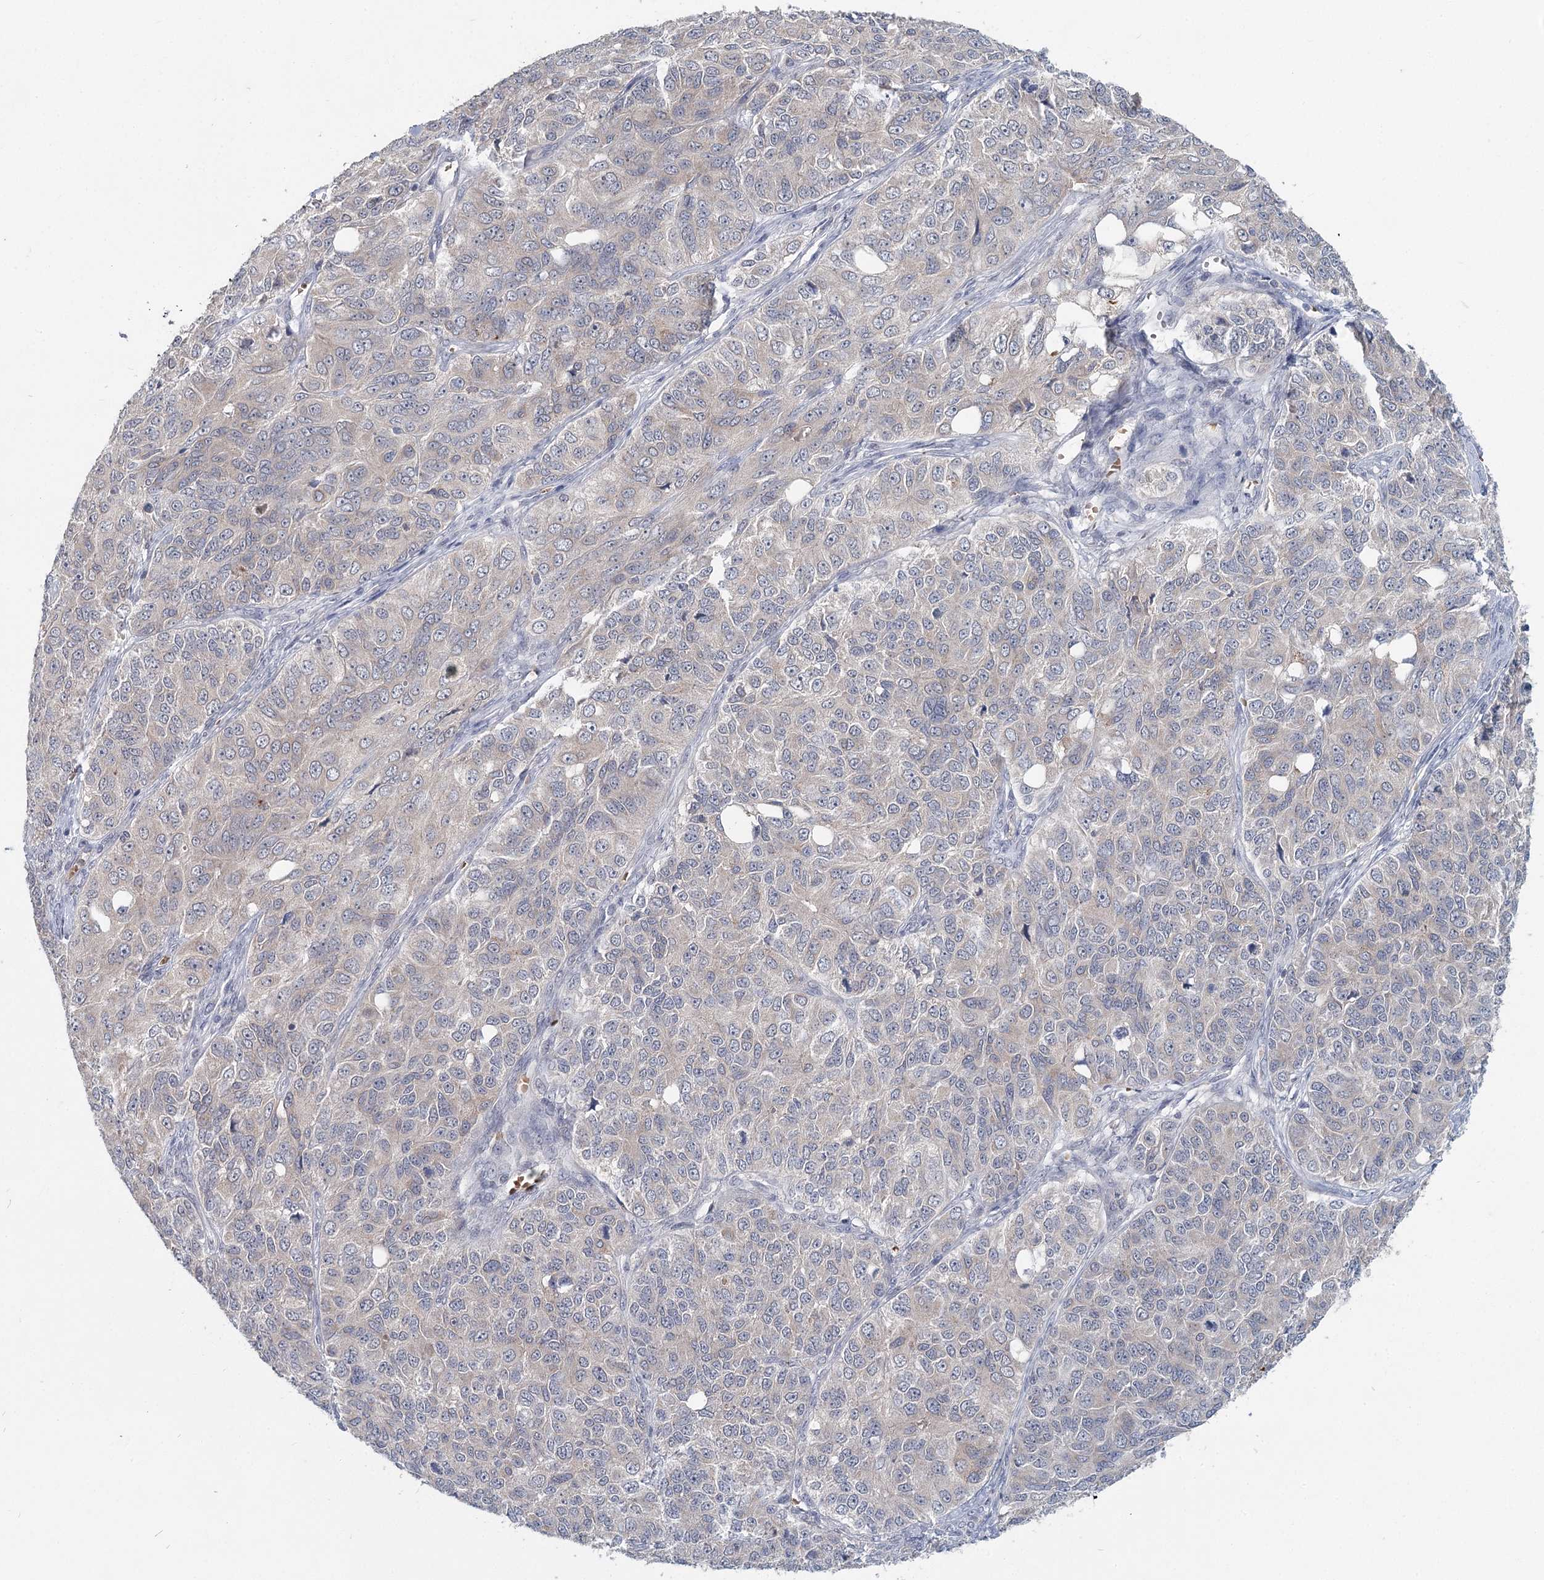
{"staining": {"intensity": "weak", "quantity": "<25%", "location": "cytoplasmic/membranous"}, "tissue": "ovarian cancer", "cell_type": "Tumor cells", "image_type": "cancer", "snomed": [{"axis": "morphology", "description": "Carcinoma, endometroid"}, {"axis": "topography", "description": "Ovary"}], "caption": "Immunohistochemistry (IHC) histopathology image of endometroid carcinoma (ovarian) stained for a protein (brown), which shows no expression in tumor cells.", "gene": "FBXO7", "patient": {"sex": "female", "age": 51}}